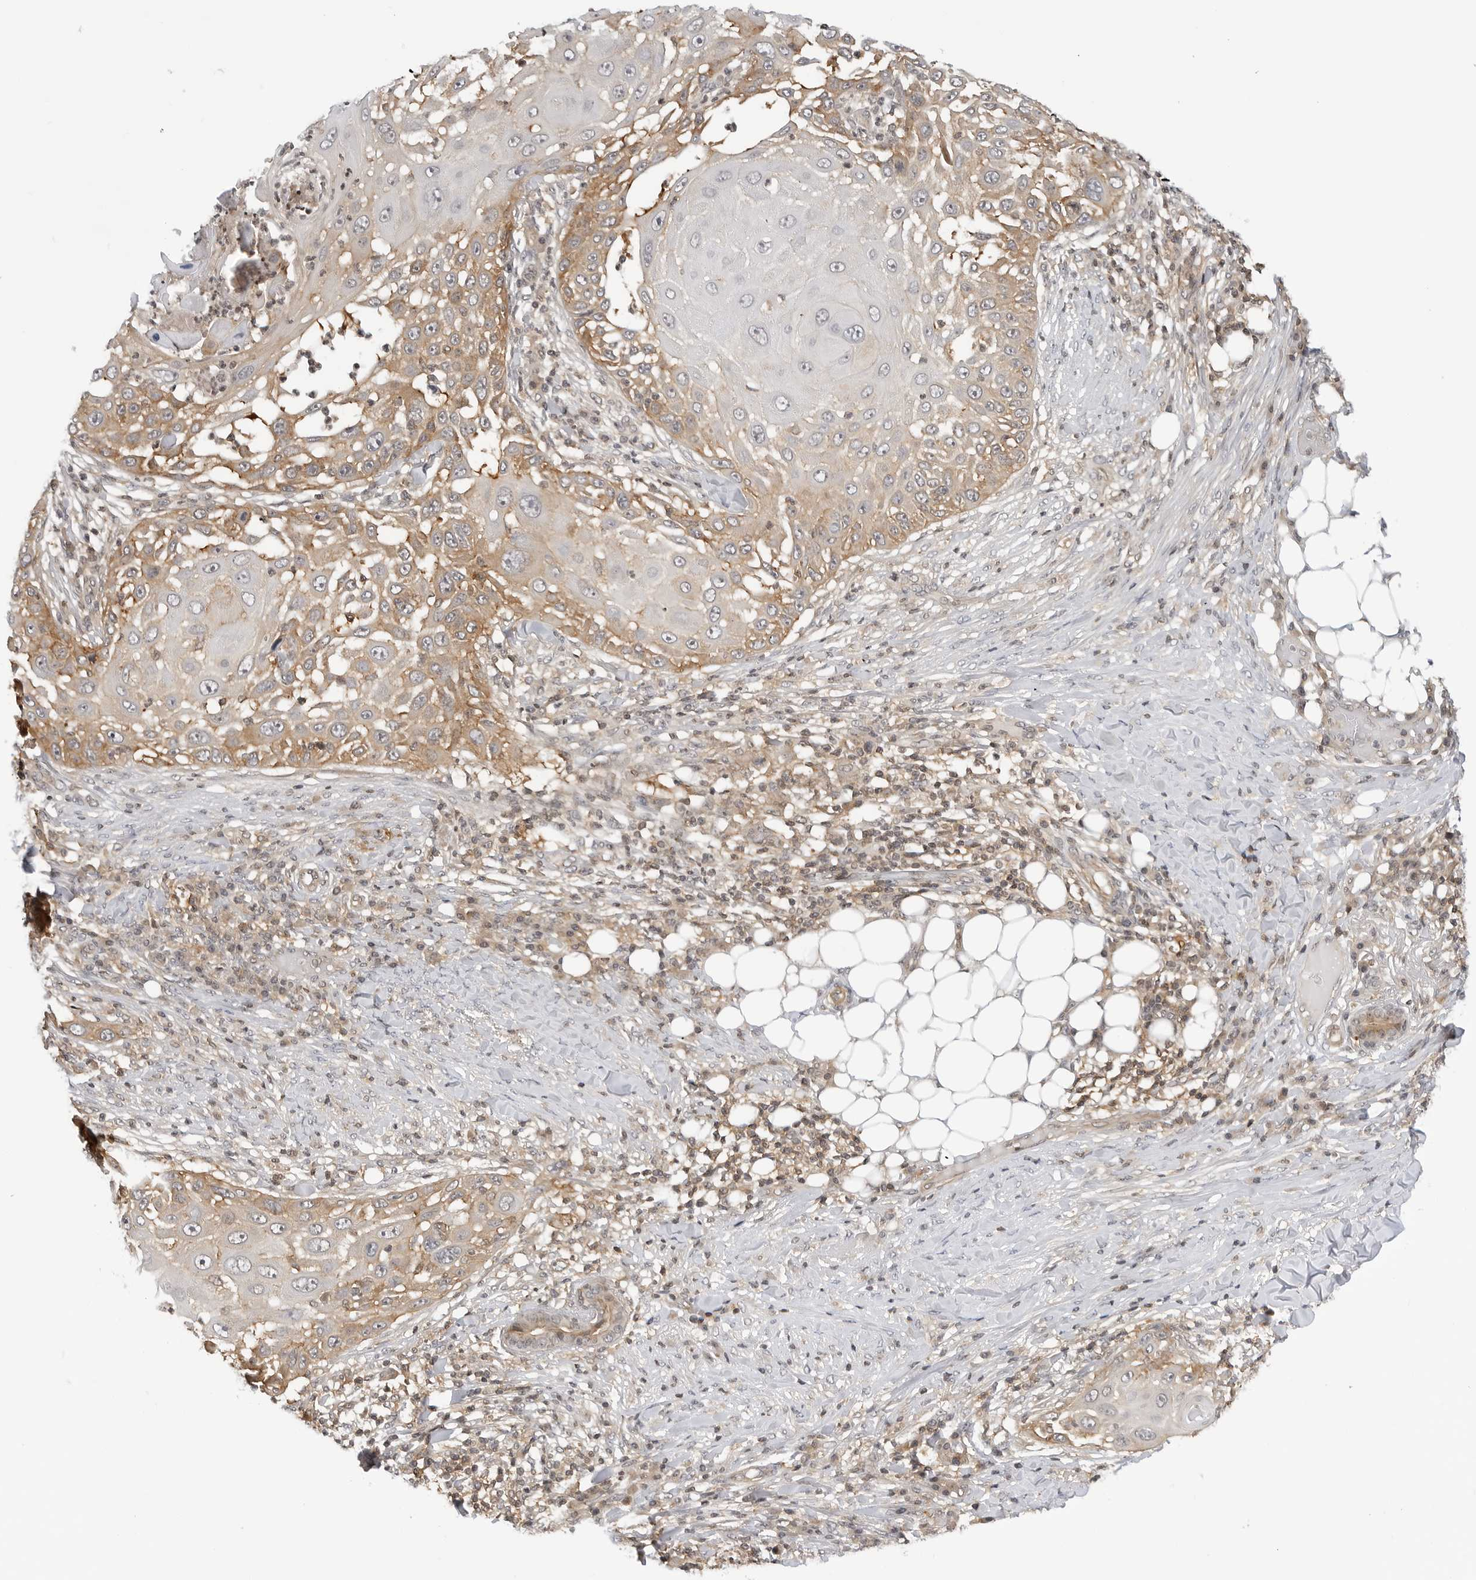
{"staining": {"intensity": "moderate", "quantity": "25%-75%", "location": "cytoplasmic/membranous"}, "tissue": "skin cancer", "cell_type": "Tumor cells", "image_type": "cancer", "snomed": [{"axis": "morphology", "description": "Squamous cell carcinoma, NOS"}, {"axis": "topography", "description": "Skin"}], "caption": "Immunohistochemical staining of human squamous cell carcinoma (skin) exhibits moderate cytoplasmic/membranous protein positivity in about 25%-75% of tumor cells.", "gene": "MAP2K5", "patient": {"sex": "female", "age": 44}}